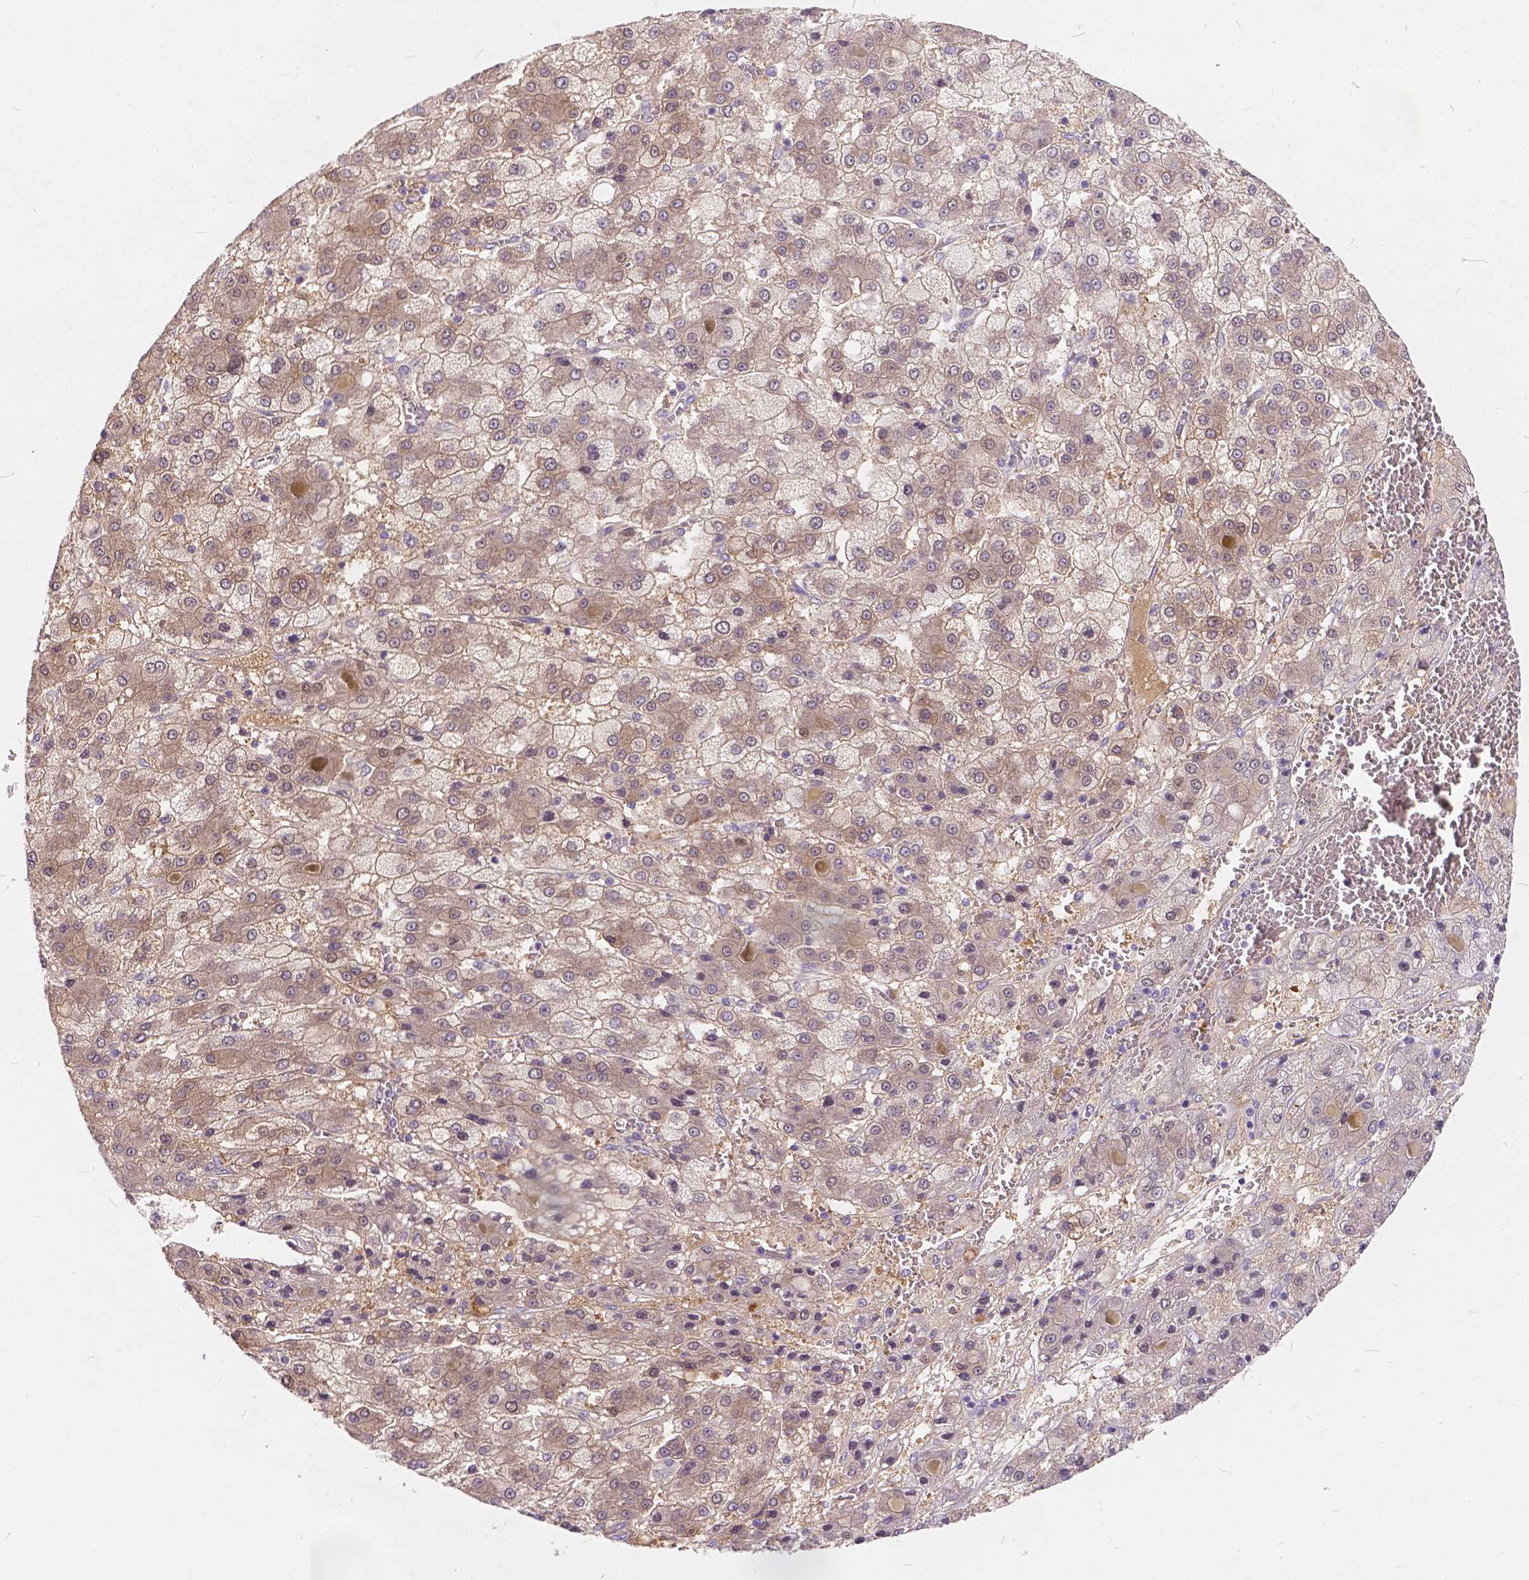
{"staining": {"intensity": "weak", "quantity": "25%-75%", "location": "cytoplasmic/membranous"}, "tissue": "liver cancer", "cell_type": "Tumor cells", "image_type": "cancer", "snomed": [{"axis": "morphology", "description": "Carcinoma, Hepatocellular, NOS"}, {"axis": "topography", "description": "Liver"}], "caption": "Liver cancer tissue shows weak cytoplasmic/membranous staining in about 25%-75% of tumor cells", "gene": "PEX11G", "patient": {"sex": "male", "age": 73}}